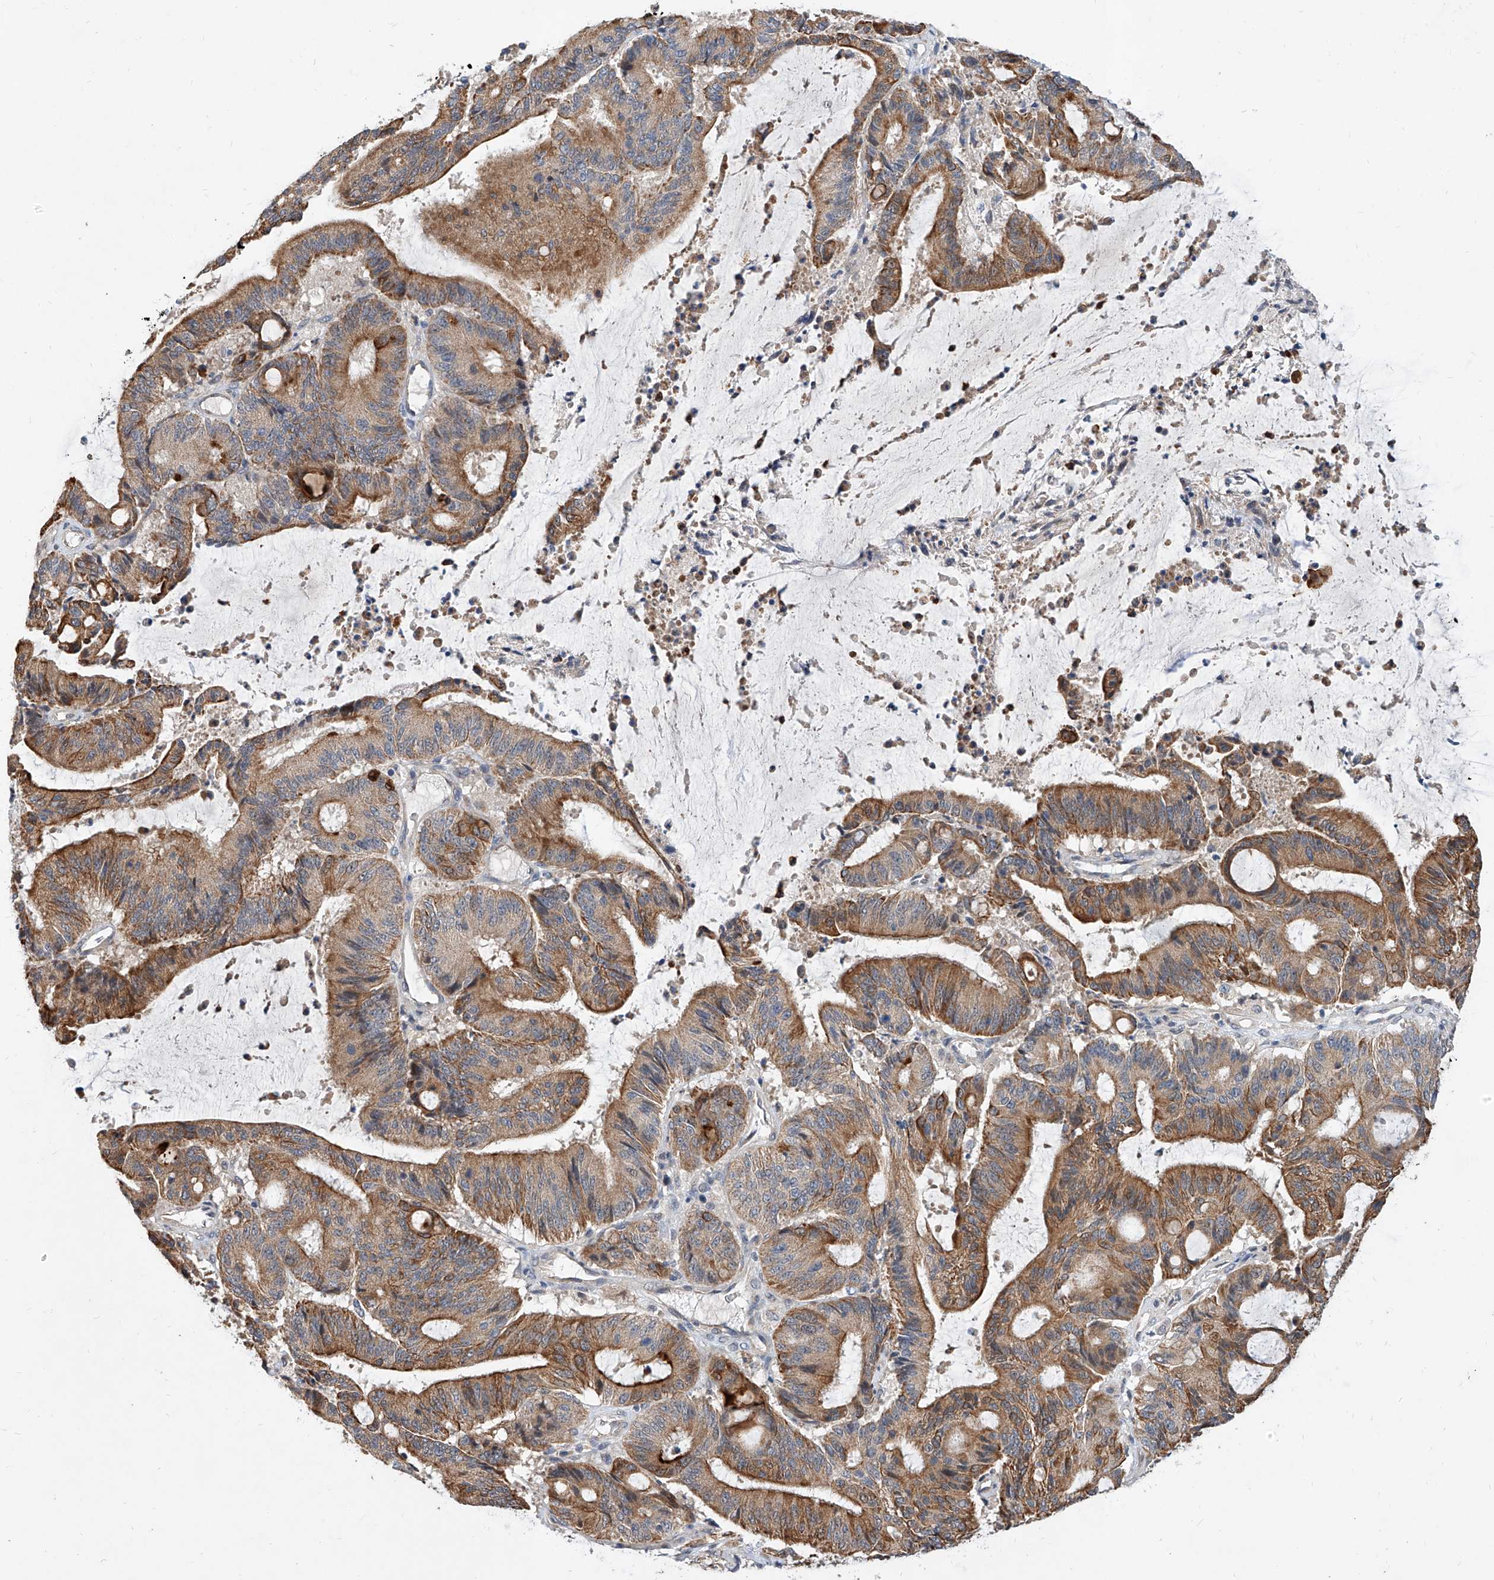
{"staining": {"intensity": "moderate", "quantity": ">75%", "location": "cytoplasmic/membranous"}, "tissue": "liver cancer", "cell_type": "Tumor cells", "image_type": "cancer", "snomed": [{"axis": "morphology", "description": "Normal tissue, NOS"}, {"axis": "morphology", "description": "Cholangiocarcinoma"}, {"axis": "topography", "description": "Liver"}, {"axis": "topography", "description": "Peripheral nerve tissue"}], "caption": "Immunohistochemical staining of liver cholangiocarcinoma reveals moderate cytoplasmic/membranous protein staining in approximately >75% of tumor cells. Nuclei are stained in blue.", "gene": "MFSD4B", "patient": {"sex": "female", "age": 73}}